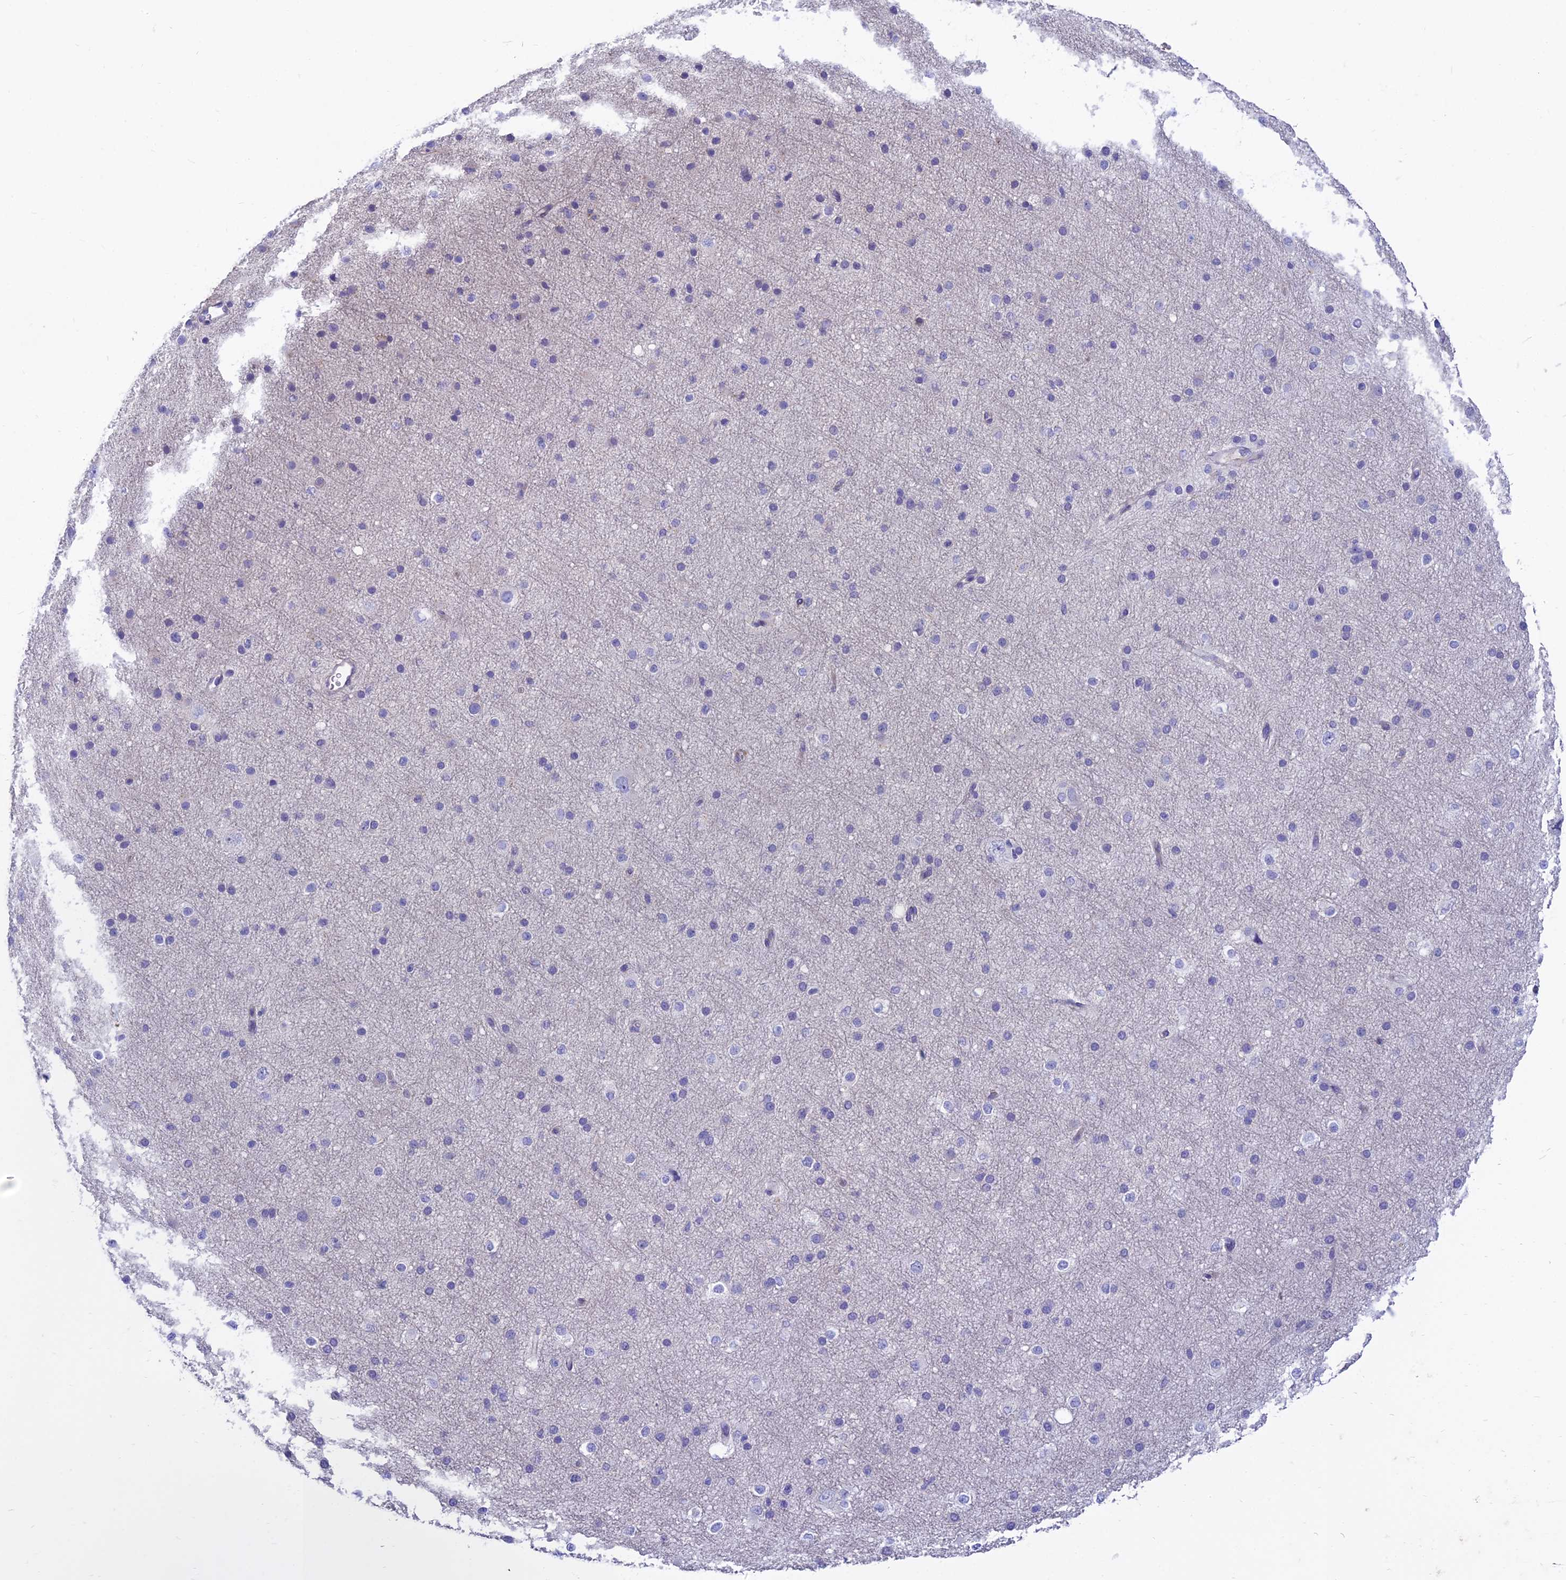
{"staining": {"intensity": "negative", "quantity": "none", "location": "none"}, "tissue": "cerebral cortex", "cell_type": "Endothelial cells", "image_type": "normal", "snomed": [{"axis": "morphology", "description": "Normal tissue, NOS"}, {"axis": "morphology", "description": "Developmental malformation"}, {"axis": "topography", "description": "Cerebral cortex"}], "caption": "Endothelial cells show no significant staining in unremarkable cerebral cortex.", "gene": "SMIM24", "patient": {"sex": "female", "age": 30}}